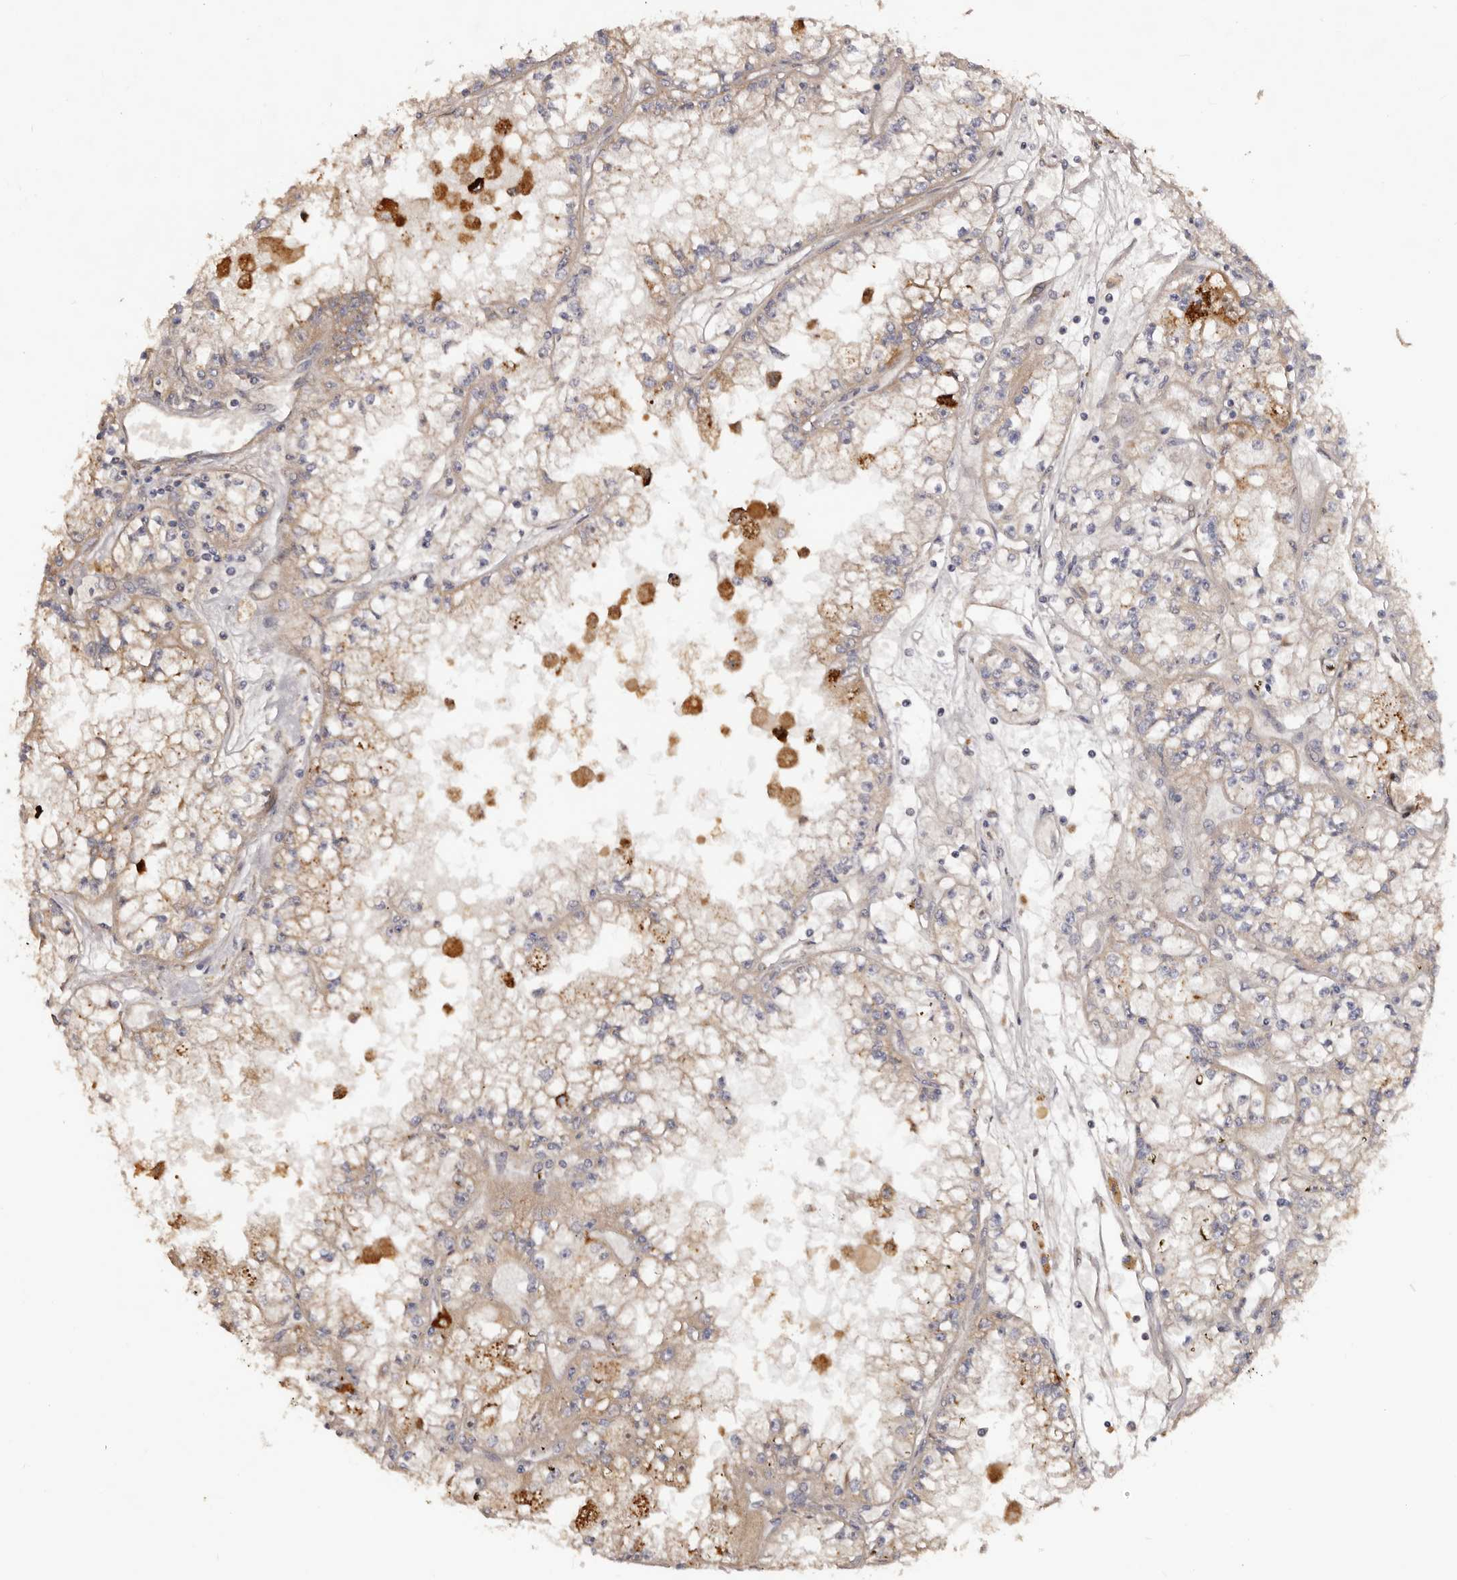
{"staining": {"intensity": "weak", "quantity": "<25%", "location": "cytoplasmic/membranous"}, "tissue": "renal cancer", "cell_type": "Tumor cells", "image_type": "cancer", "snomed": [{"axis": "morphology", "description": "Adenocarcinoma, NOS"}, {"axis": "topography", "description": "Kidney"}], "caption": "A histopathology image of human renal adenocarcinoma is negative for staining in tumor cells.", "gene": "GTPBP1", "patient": {"sex": "male", "age": 56}}